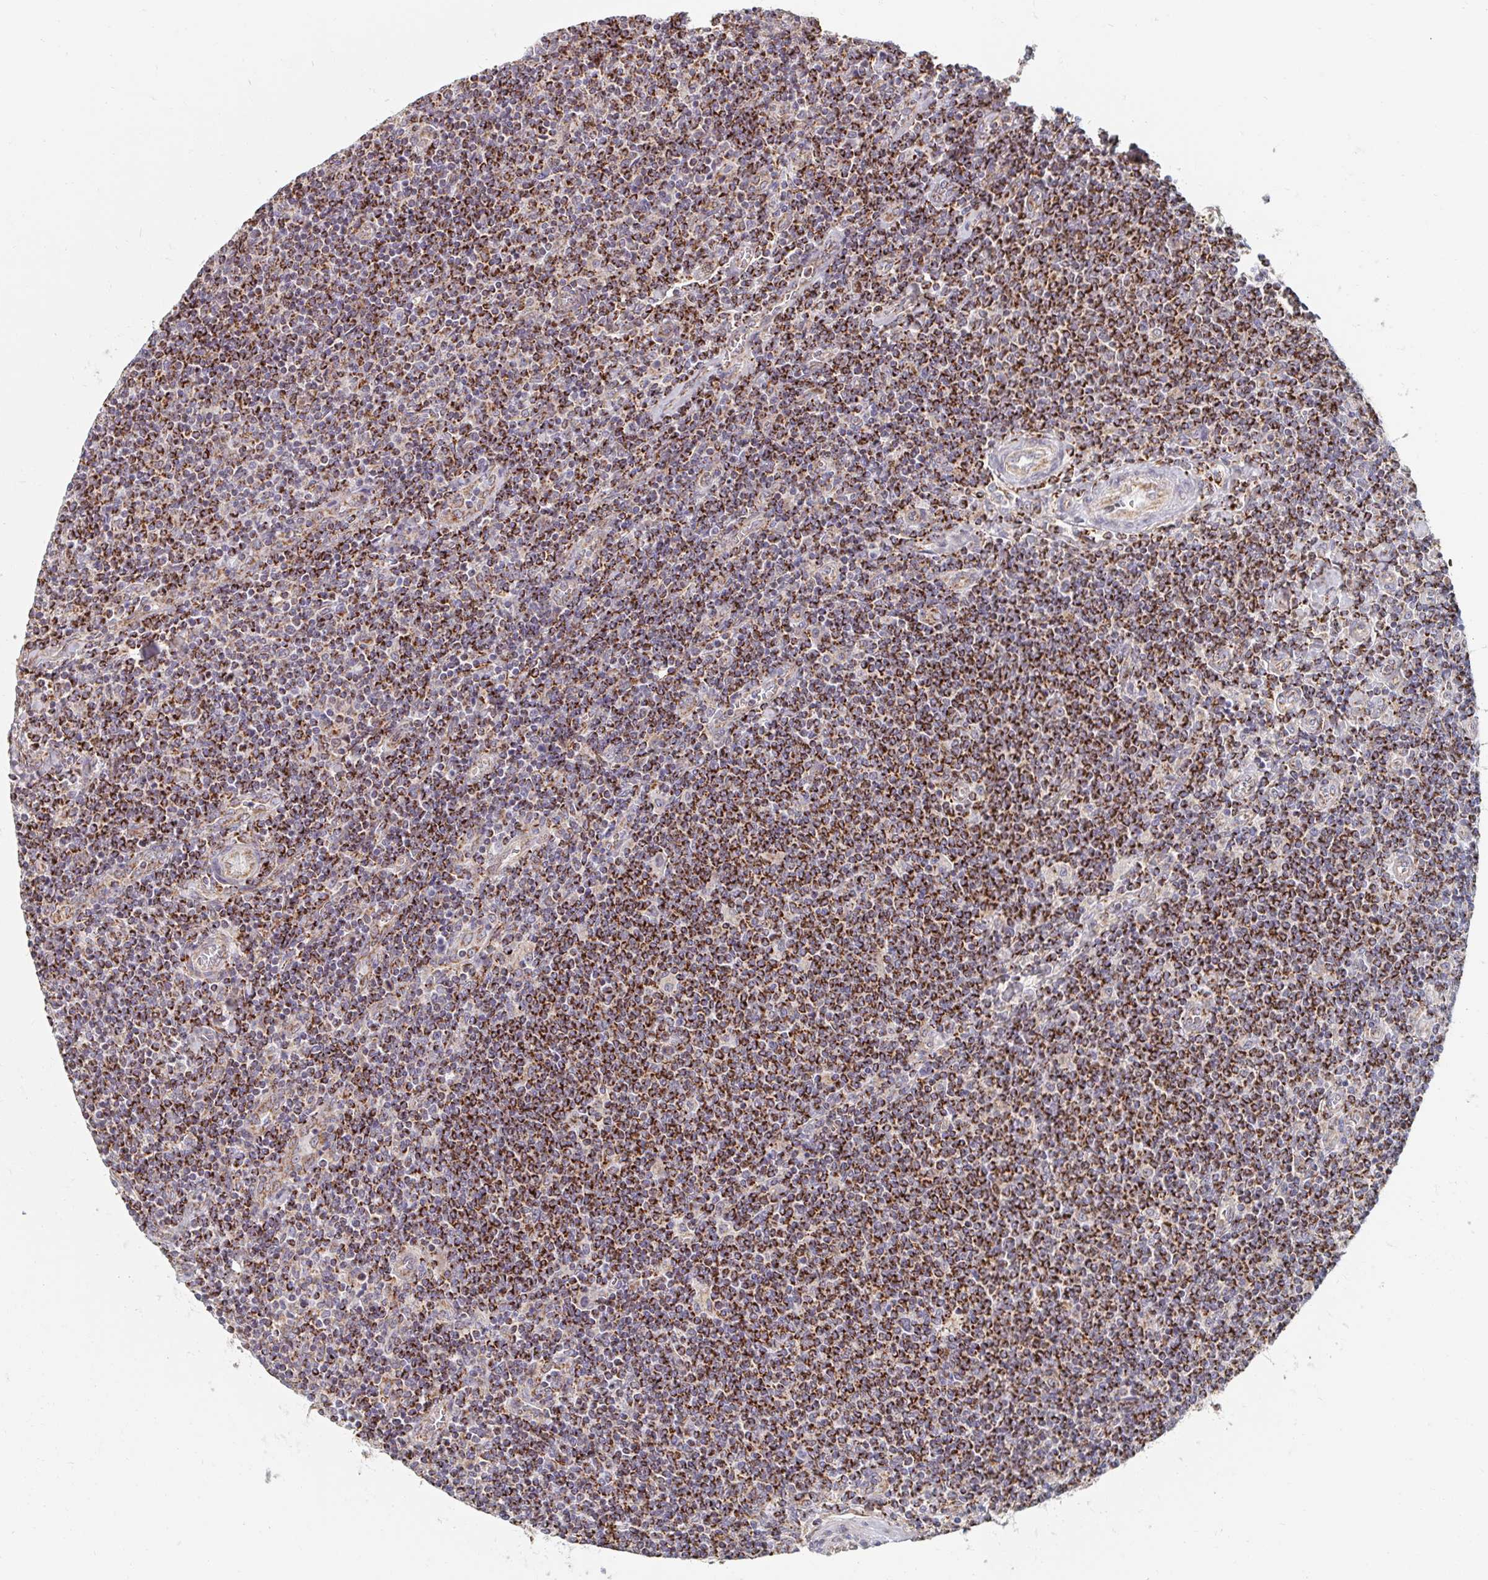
{"staining": {"intensity": "strong", "quantity": ">75%", "location": "cytoplasmic/membranous"}, "tissue": "lymphoma", "cell_type": "Tumor cells", "image_type": "cancer", "snomed": [{"axis": "morphology", "description": "Malignant lymphoma, non-Hodgkin's type, Low grade"}, {"axis": "topography", "description": "Lymph node"}], "caption": "Immunohistochemical staining of low-grade malignant lymphoma, non-Hodgkin's type reveals high levels of strong cytoplasmic/membranous staining in approximately >75% of tumor cells.", "gene": "MAVS", "patient": {"sex": "male", "age": 52}}